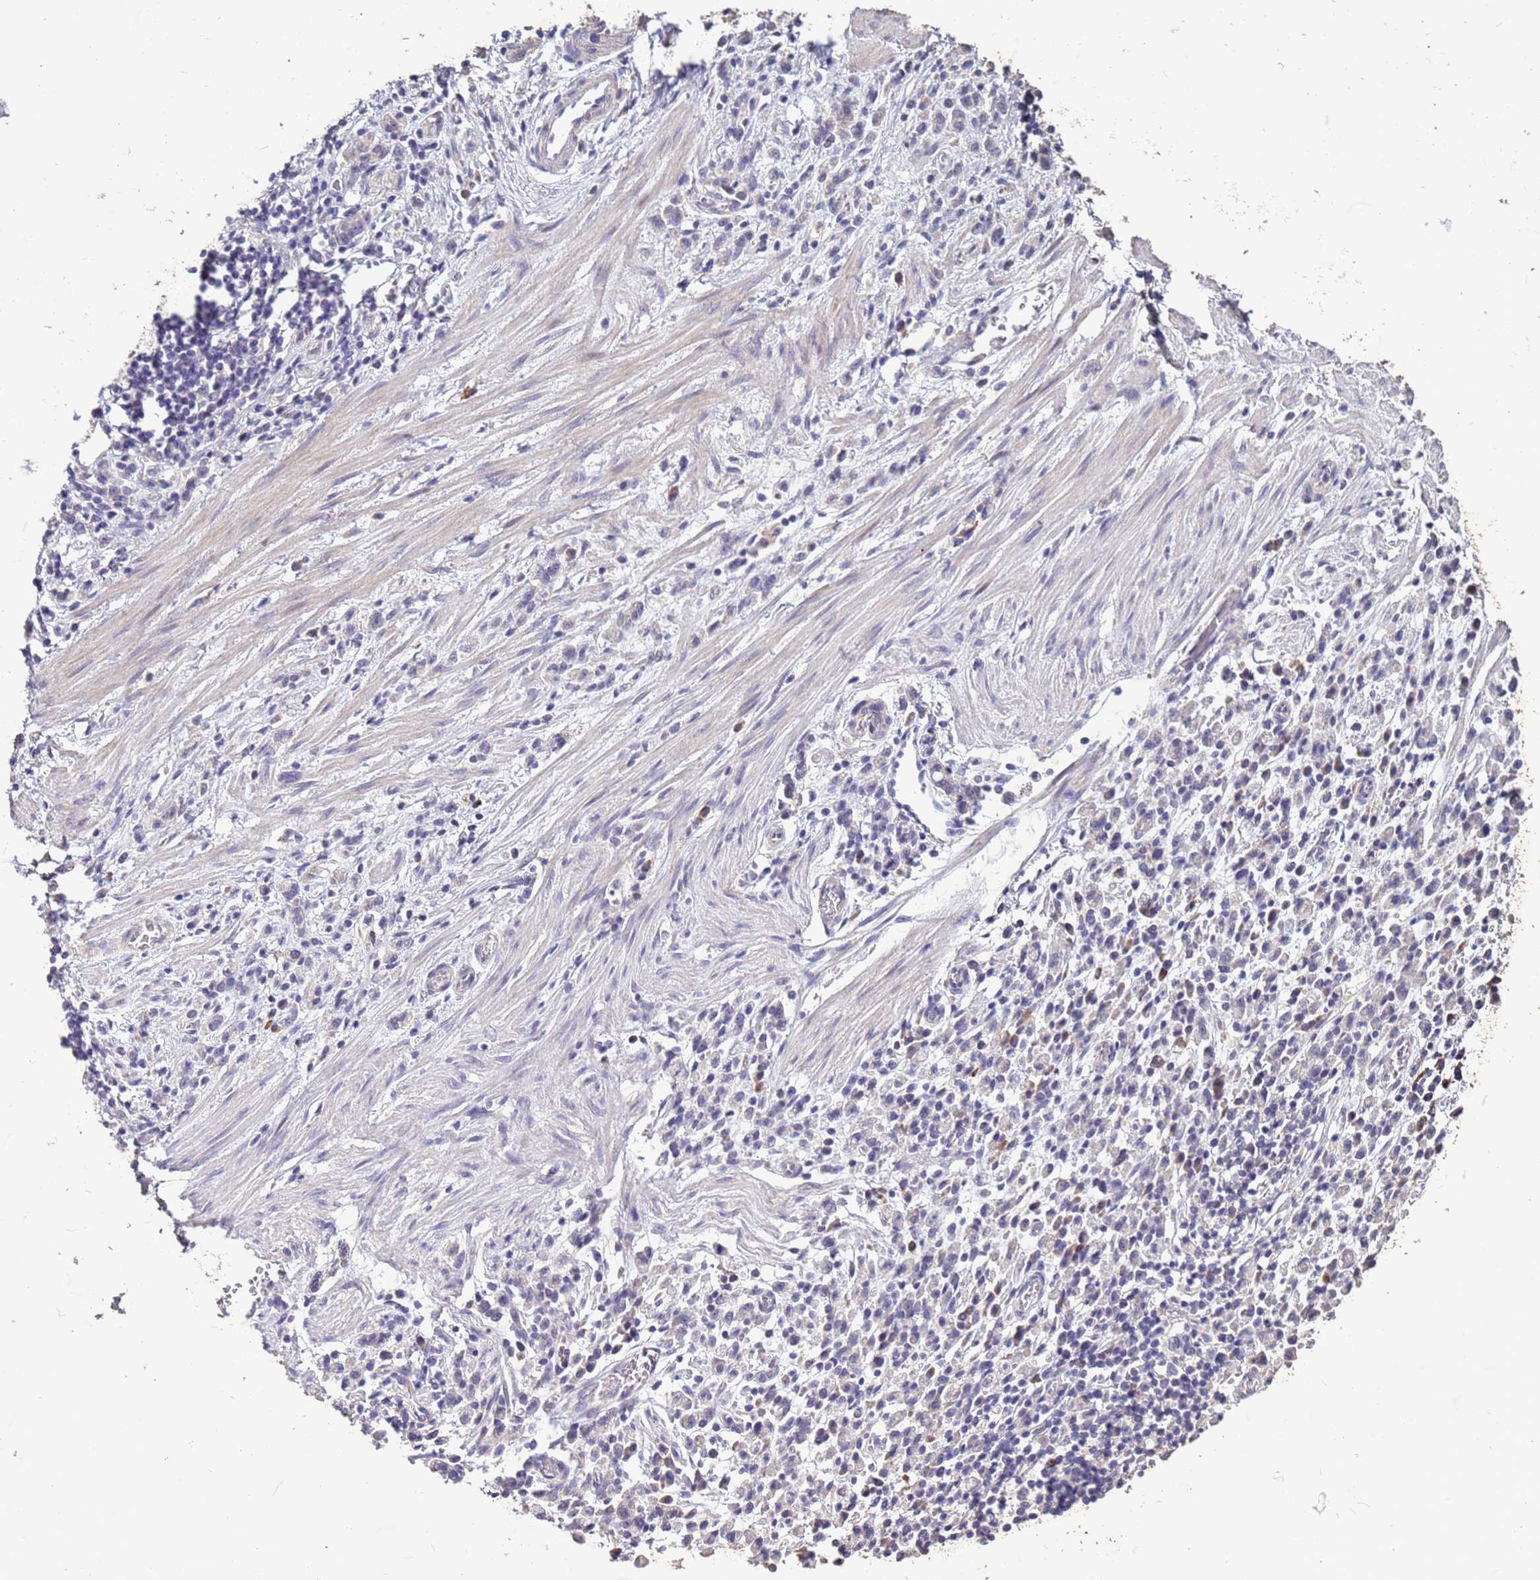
{"staining": {"intensity": "negative", "quantity": "none", "location": "none"}, "tissue": "stomach cancer", "cell_type": "Tumor cells", "image_type": "cancer", "snomed": [{"axis": "morphology", "description": "Adenocarcinoma, NOS"}, {"axis": "topography", "description": "Stomach"}], "caption": "This is an immunohistochemistry (IHC) micrograph of adenocarcinoma (stomach). There is no staining in tumor cells.", "gene": "FAM184B", "patient": {"sex": "male", "age": 77}}